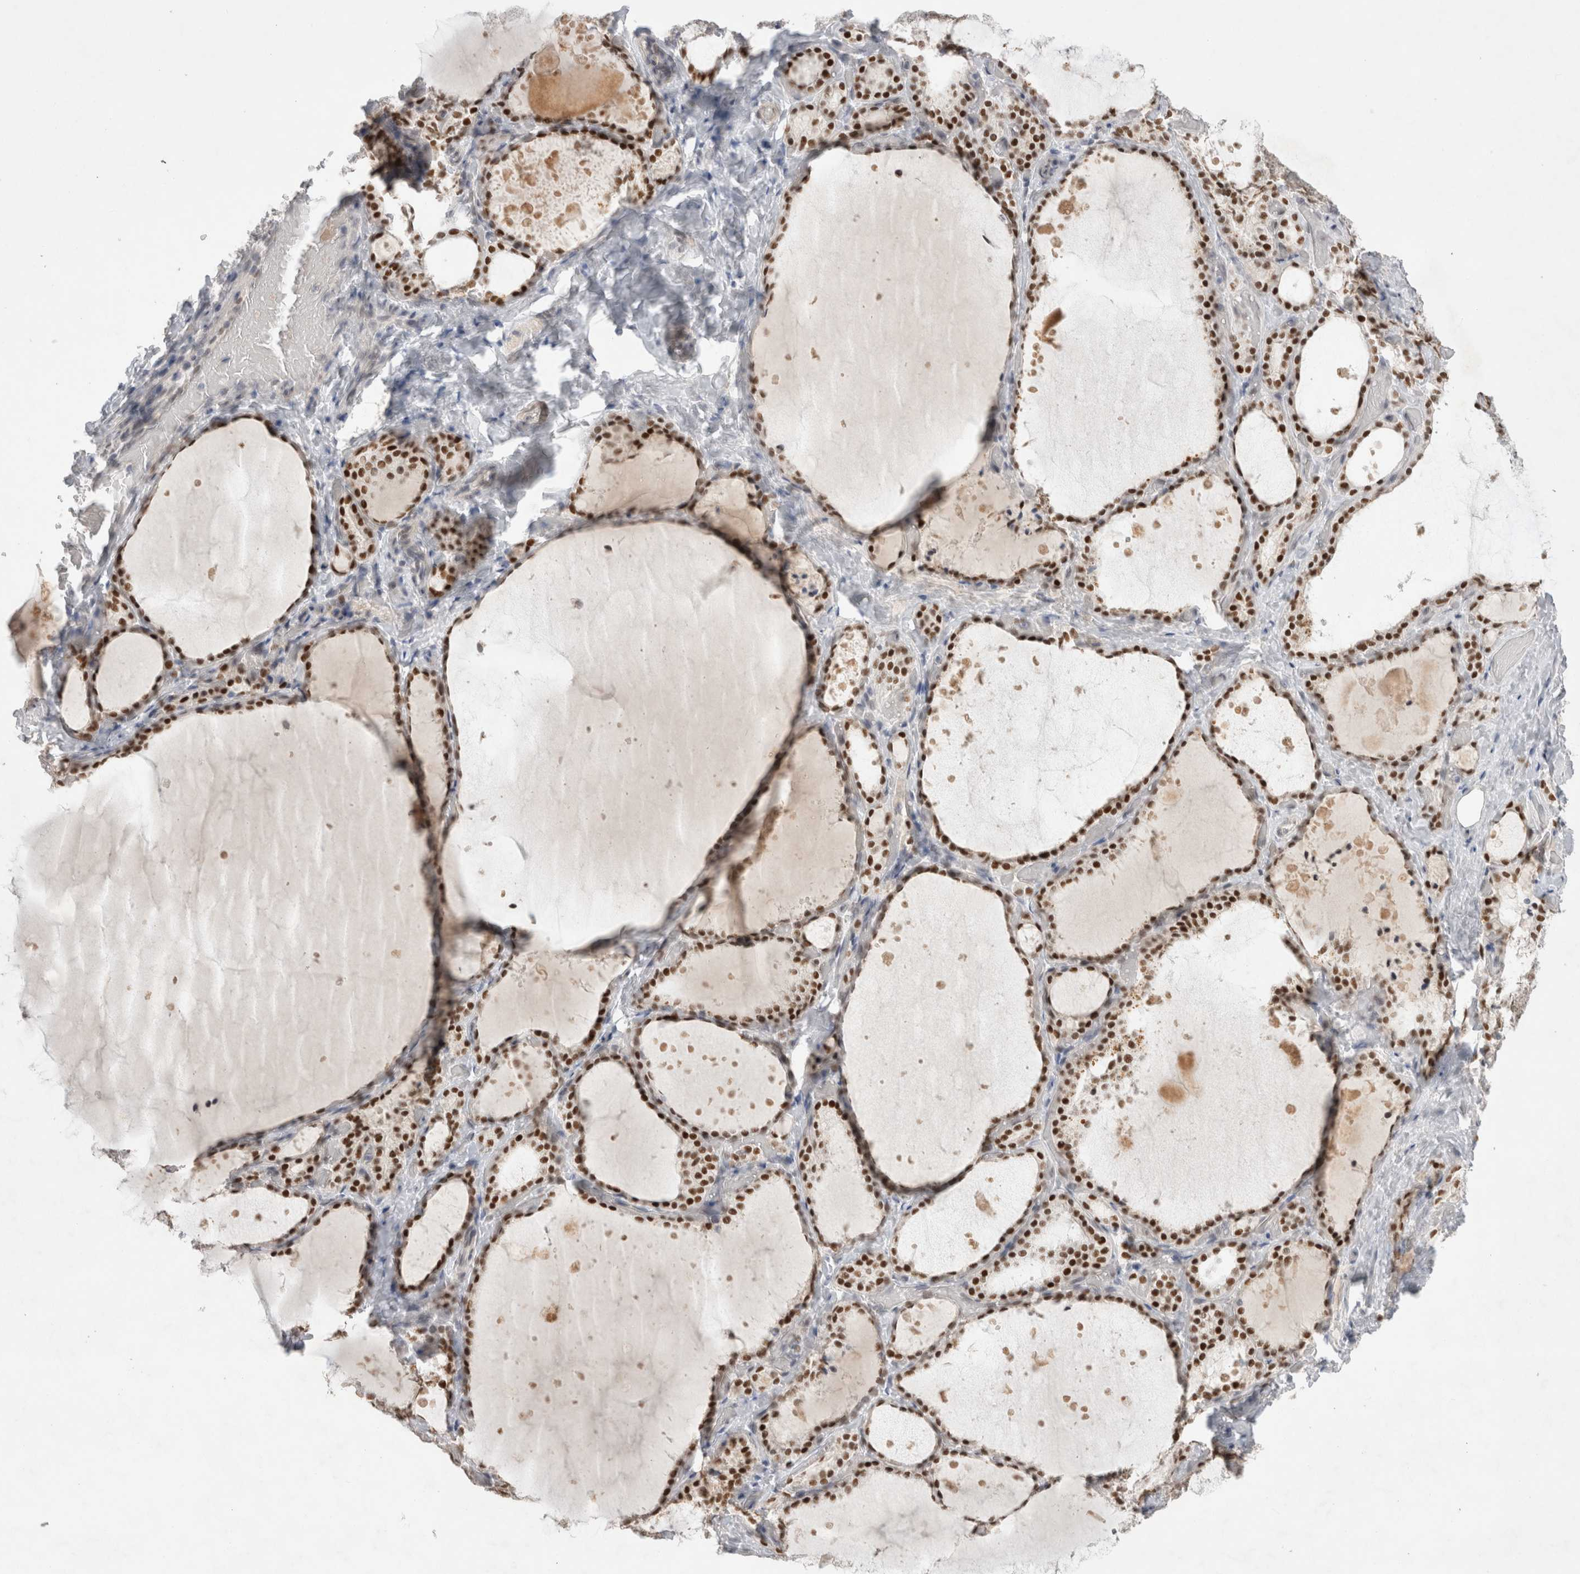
{"staining": {"intensity": "strong", "quantity": ">75%", "location": "nuclear"}, "tissue": "thyroid gland", "cell_type": "Glandular cells", "image_type": "normal", "snomed": [{"axis": "morphology", "description": "Normal tissue, NOS"}, {"axis": "topography", "description": "Thyroid gland"}], "caption": "Protein staining by IHC exhibits strong nuclear positivity in approximately >75% of glandular cells in unremarkable thyroid gland.", "gene": "RECQL4", "patient": {"sex": "female", "age": 44}}